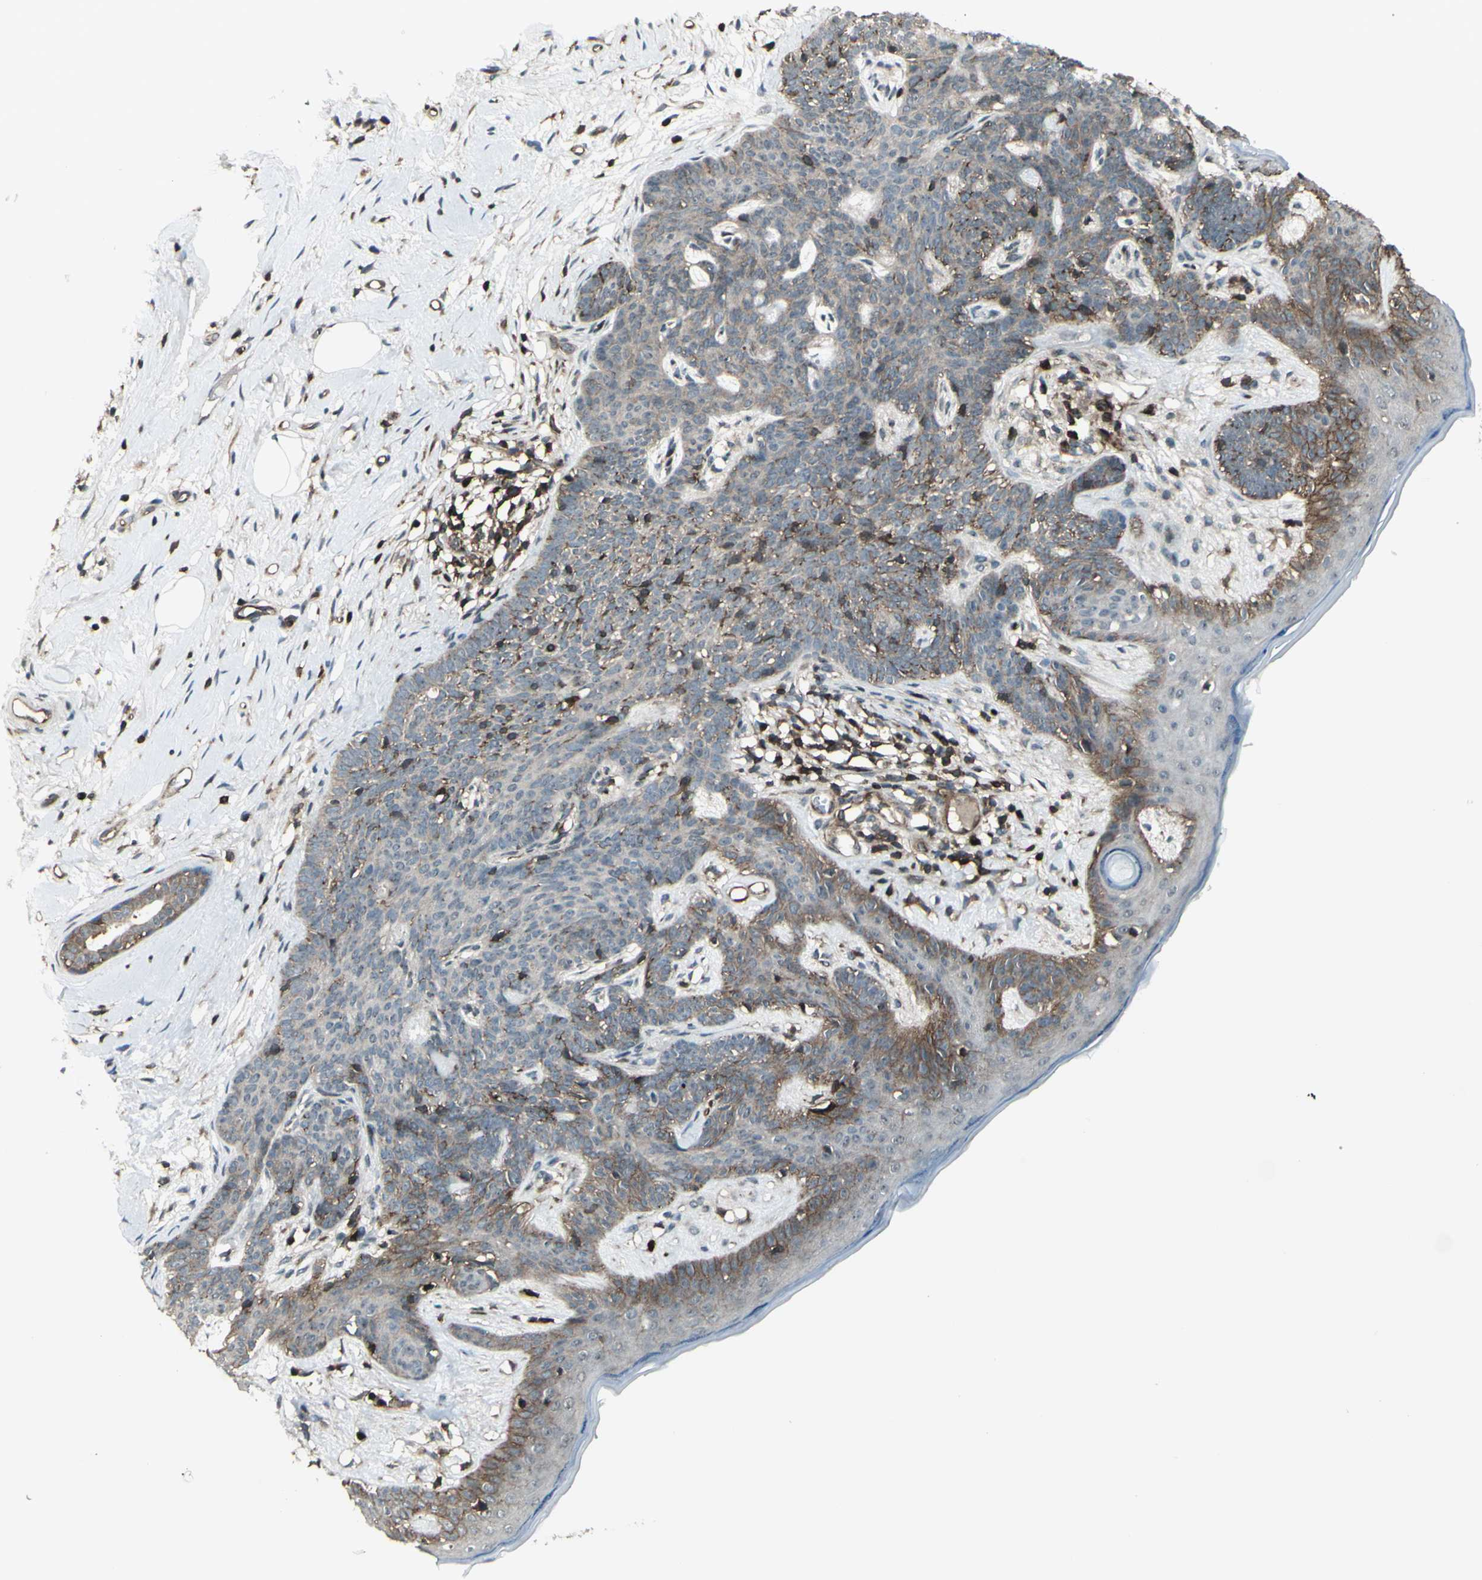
{"staining": {"intensity": "weak", "quantity": "25%-75%", "location": "cytoplasmic/membranous"}, "tissue": "skin cancer", "cell_type": "Tumor cells", "image_type": "cancer", "snomed": [{"axis": "morphology", "description": "Developmental malformation"}, {"axis": "morphology", "description": "Basal cell carcinoma"}, {"axis": "topography", "description": "Skin"}], "caption": "Weak cytoplasmic/membranous expression is identified in about 25%-75% of tumor cells in skin cancer (basal cell carcinoma).", "gene": "FXYD5", "patient": {"sex": "female", "age": 62}}